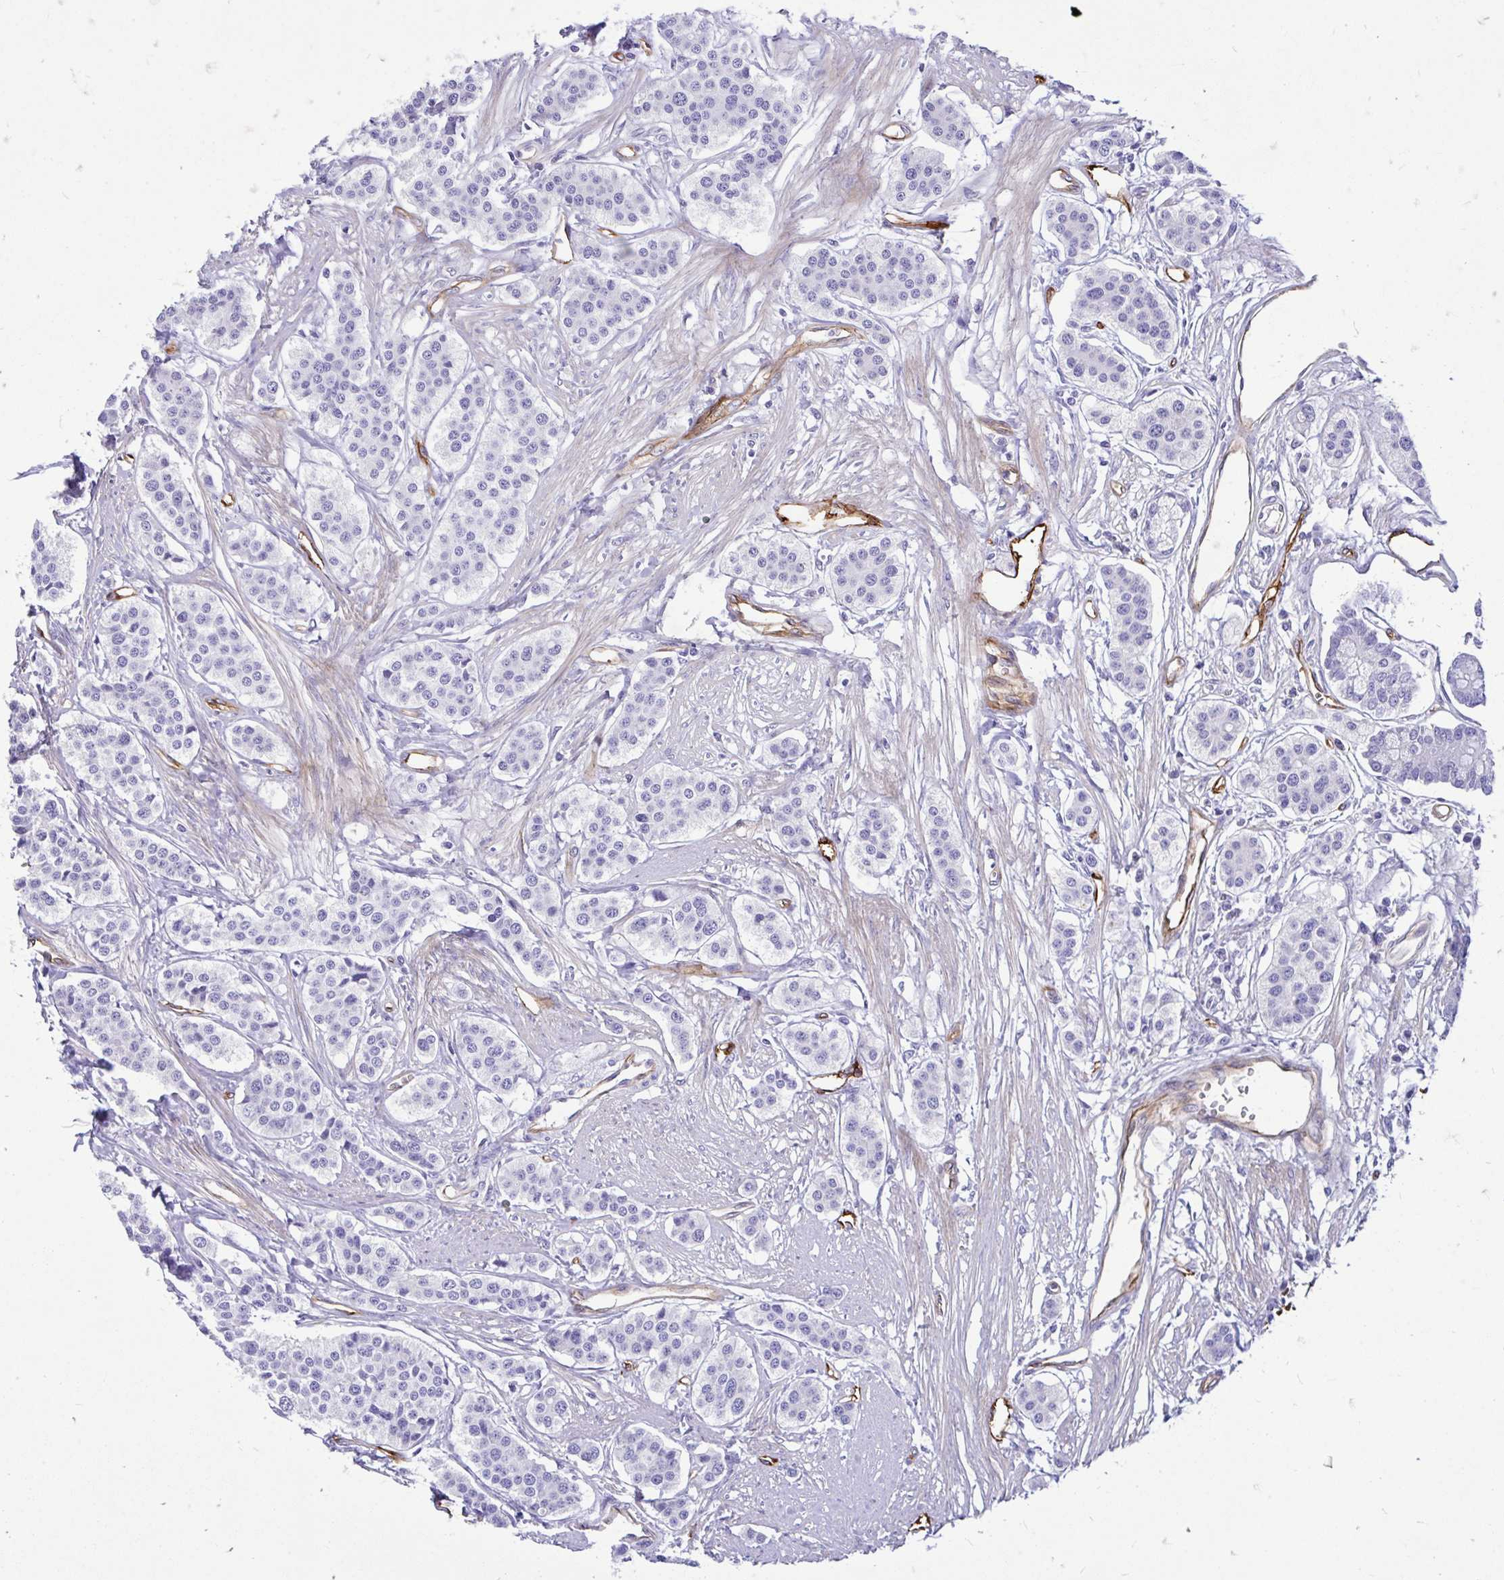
{"staining": {"intensity": "negative", "quantity": "none", "location": "none"}, "tissue": "carcinoid", "cell_type": "Tumor cells", "image_type": "cancer", "snomed": [{"axis": "morphology", "description": "Carcinoid, malignant, NOS"}, {"axis": "topography", "description": "Small intestine"}], "caption": "The immunohistochemistry histopathology image has no significant expression in tumor cells of malignant carcinoid tissue.", "gene": "ESPNL", "patient": {"sex": "male", "age": 60}}